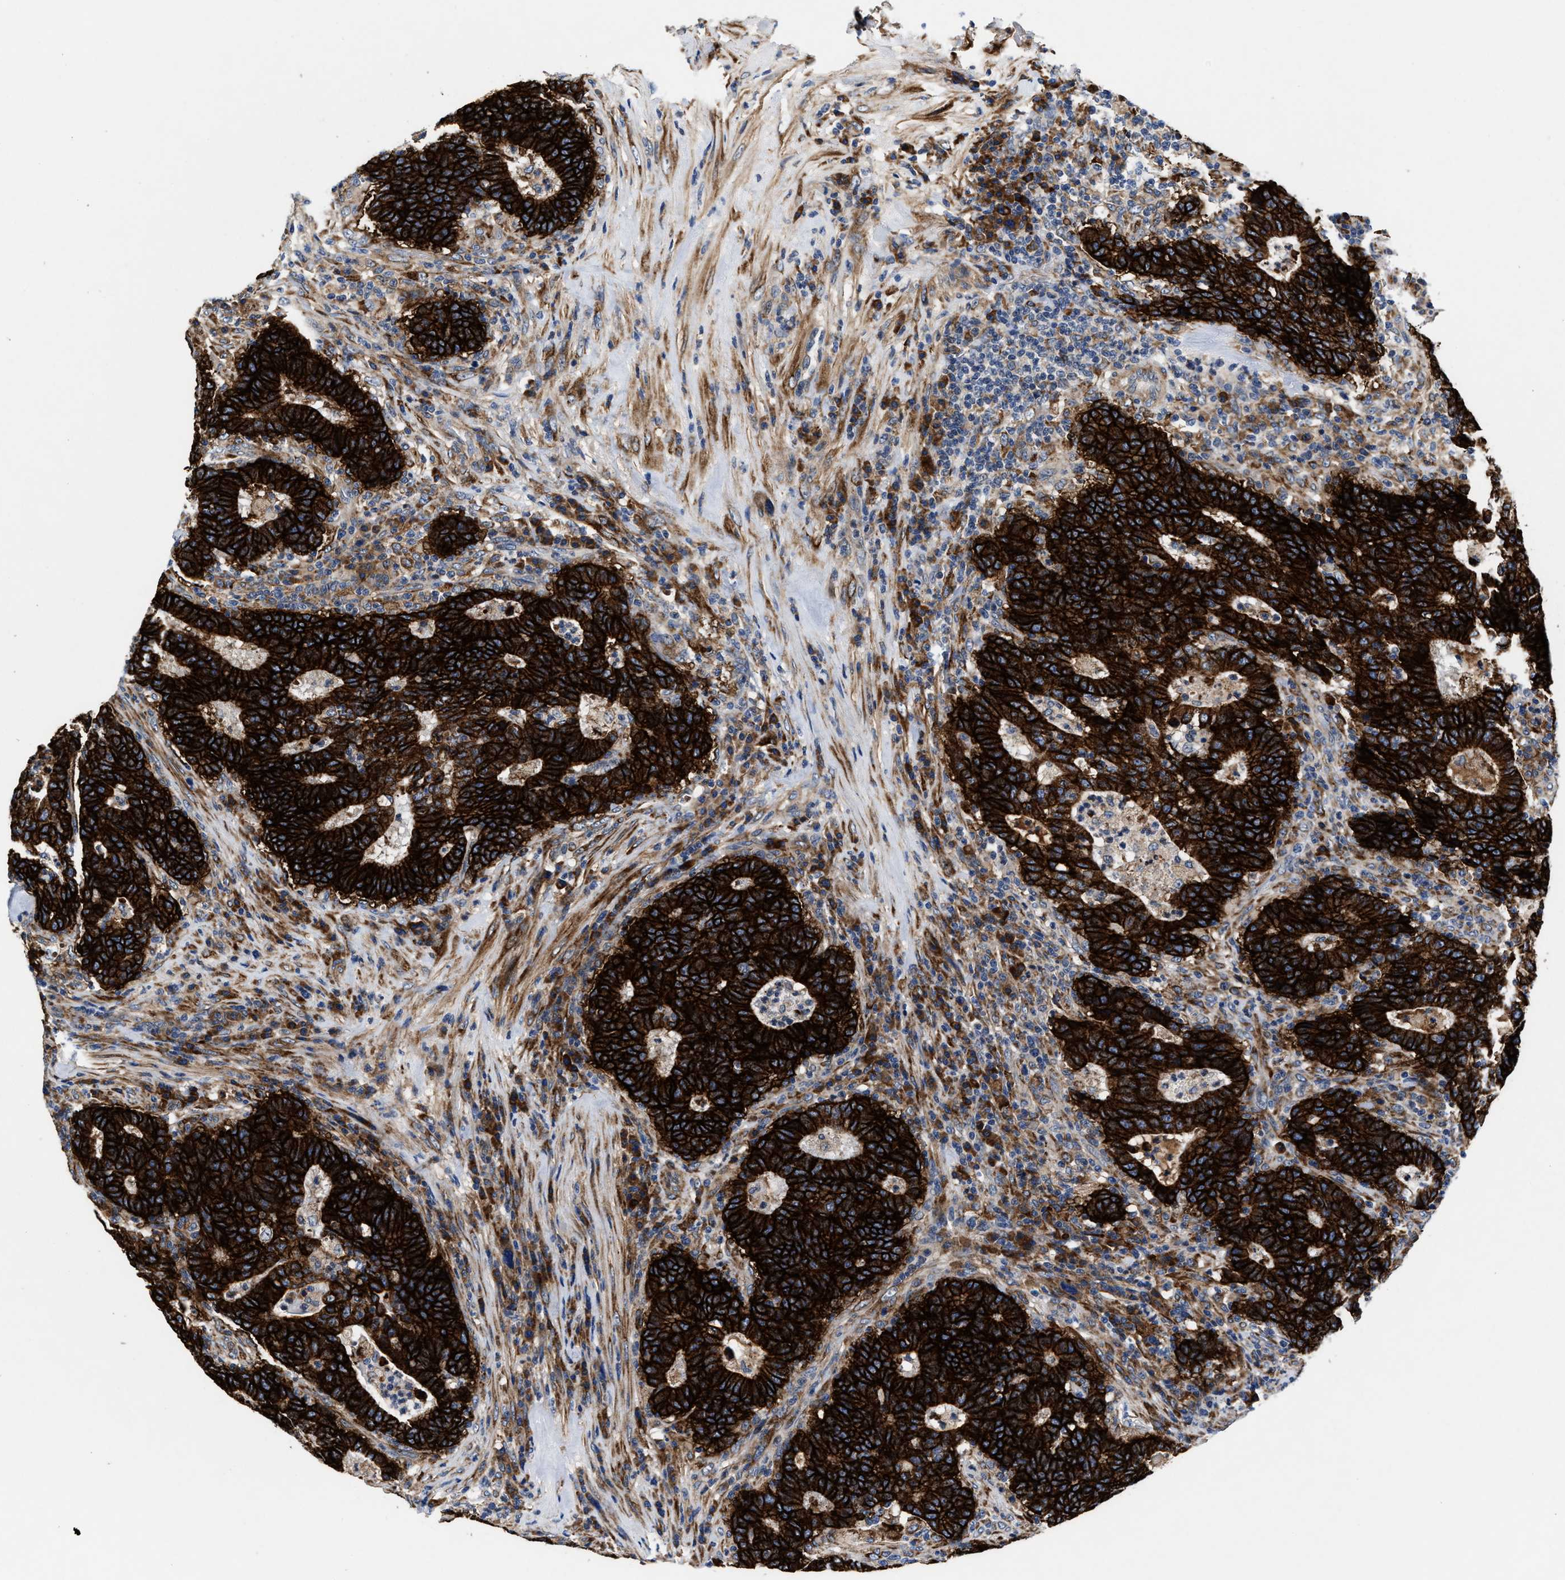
{"staining": {"intensity": "strong", "quantity": ">75%", "location": "cytoplasmic/membranous"}, "tissue": "colorectal cancer", "cell_type": "Tumor cells", "image_type": "cancer", "snomed": [{"axis": "morphology", "description": "Adenocarcinoma, NOS"}, {"axis": "topography", "description": "Colon"}], "caption": "IHC image of neoplastic tissue: human colorectal cancer stained using immunohistochemistry reveals high levels of strong protein expression localized specifically in the cytoplasmic/membranous of tumor cells, appearing as a cytoplasmic/membranous brown color.", "gene": "SLC12A2", "patient": {"sex": "female", "age": 75}}